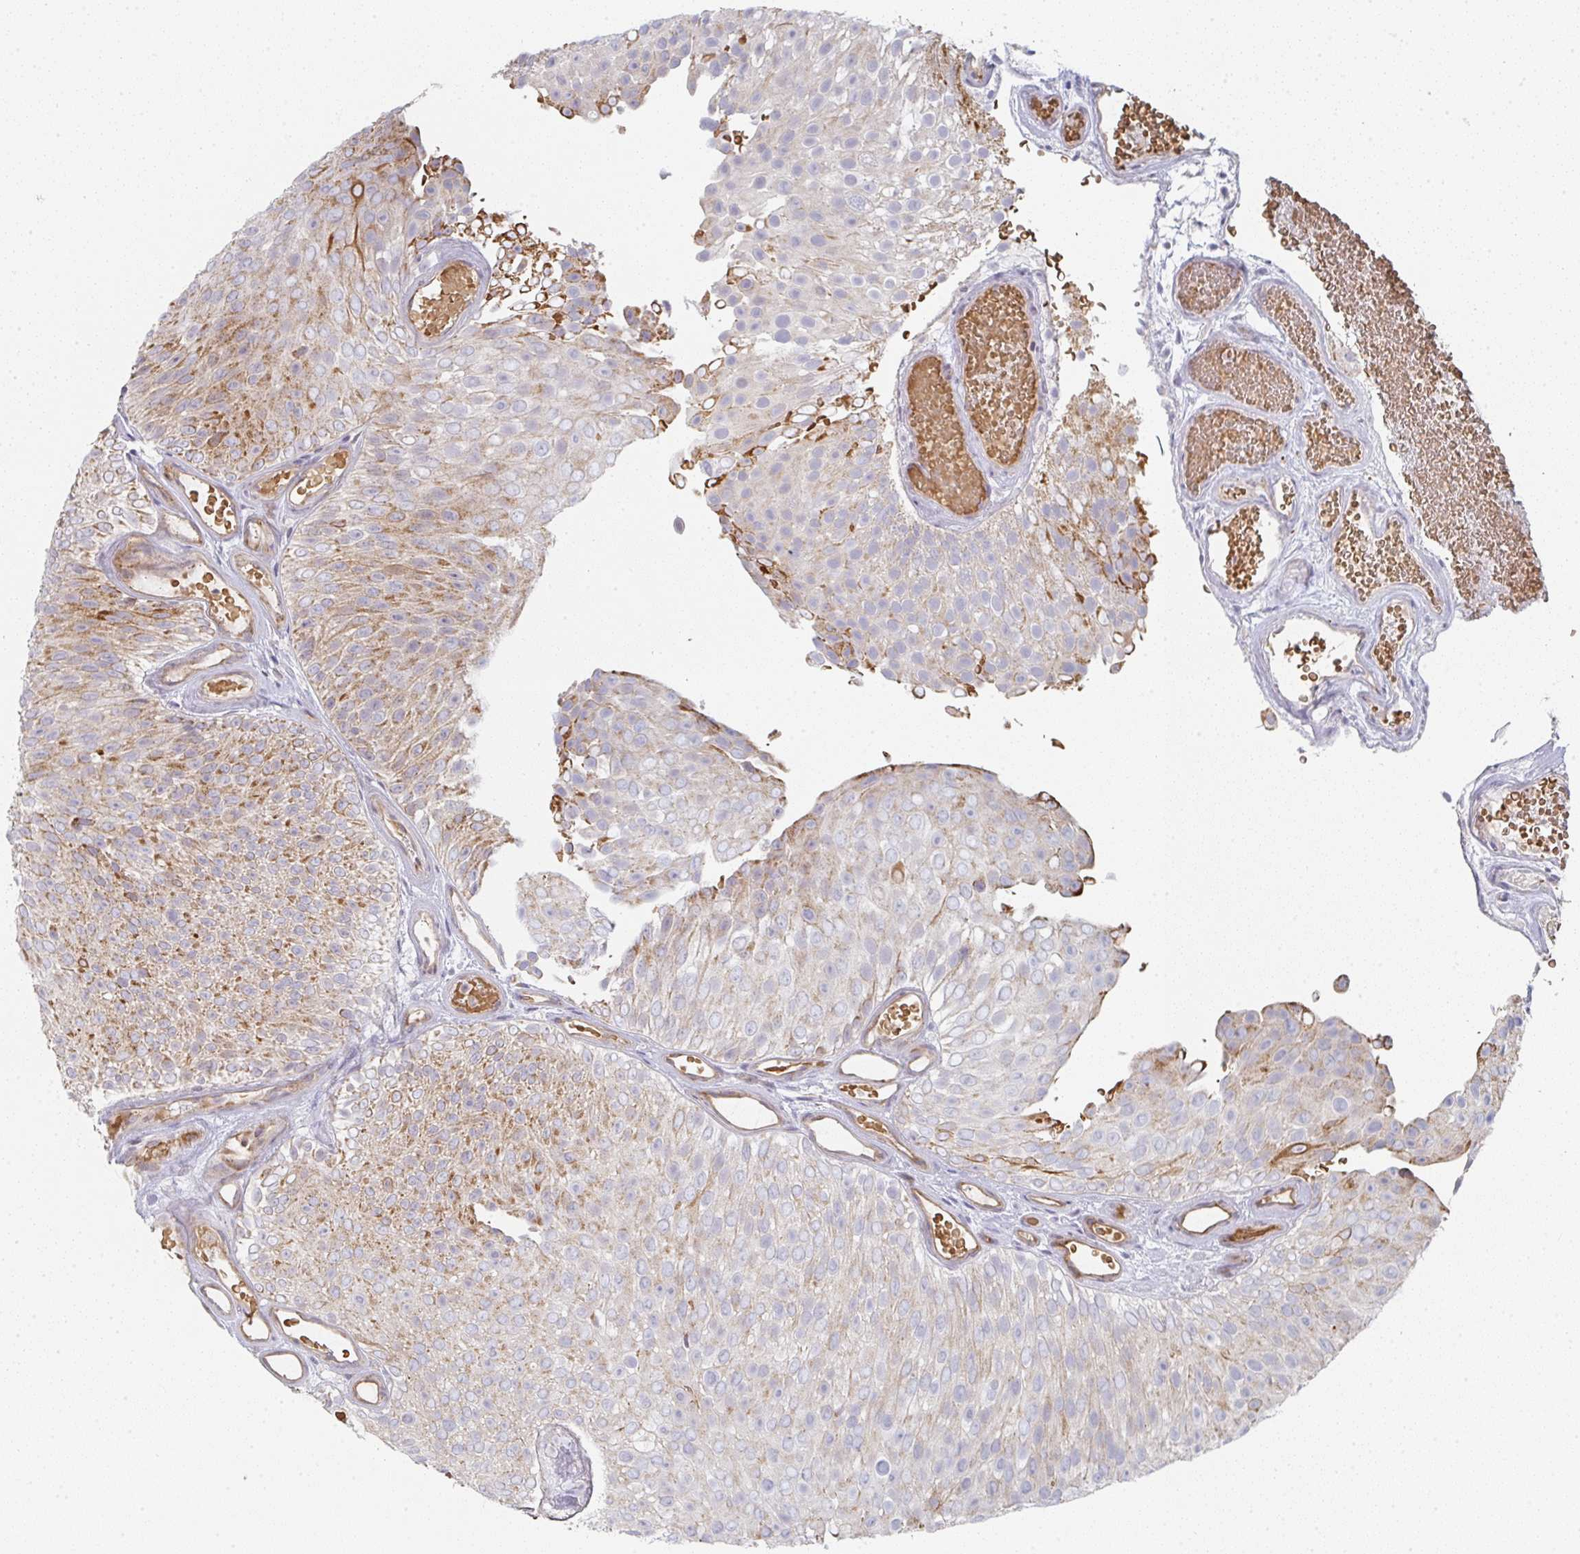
{"staining": {"intensity": "moderate", "quantity": "25%-75%", "location": "cytoplasmic/membranous"}, "tissue": "urothelial cancer", "cell_type": "Tumor cells", "image_type": "cancer", "snomed": [{"axis": "morphology", "description": "Urothelial carcinoma, Low grade"}, {"axis": "topography", "description": "Urinary bladder"}], "caption": "This is an image of IHC staining of low-grade urothelial carcinoma, which shows moderate positivity in the cytoplasmic/membranous of tumor cells.", "gene": "ZNF526", "patient": {"sex": "male", "age": 78}}